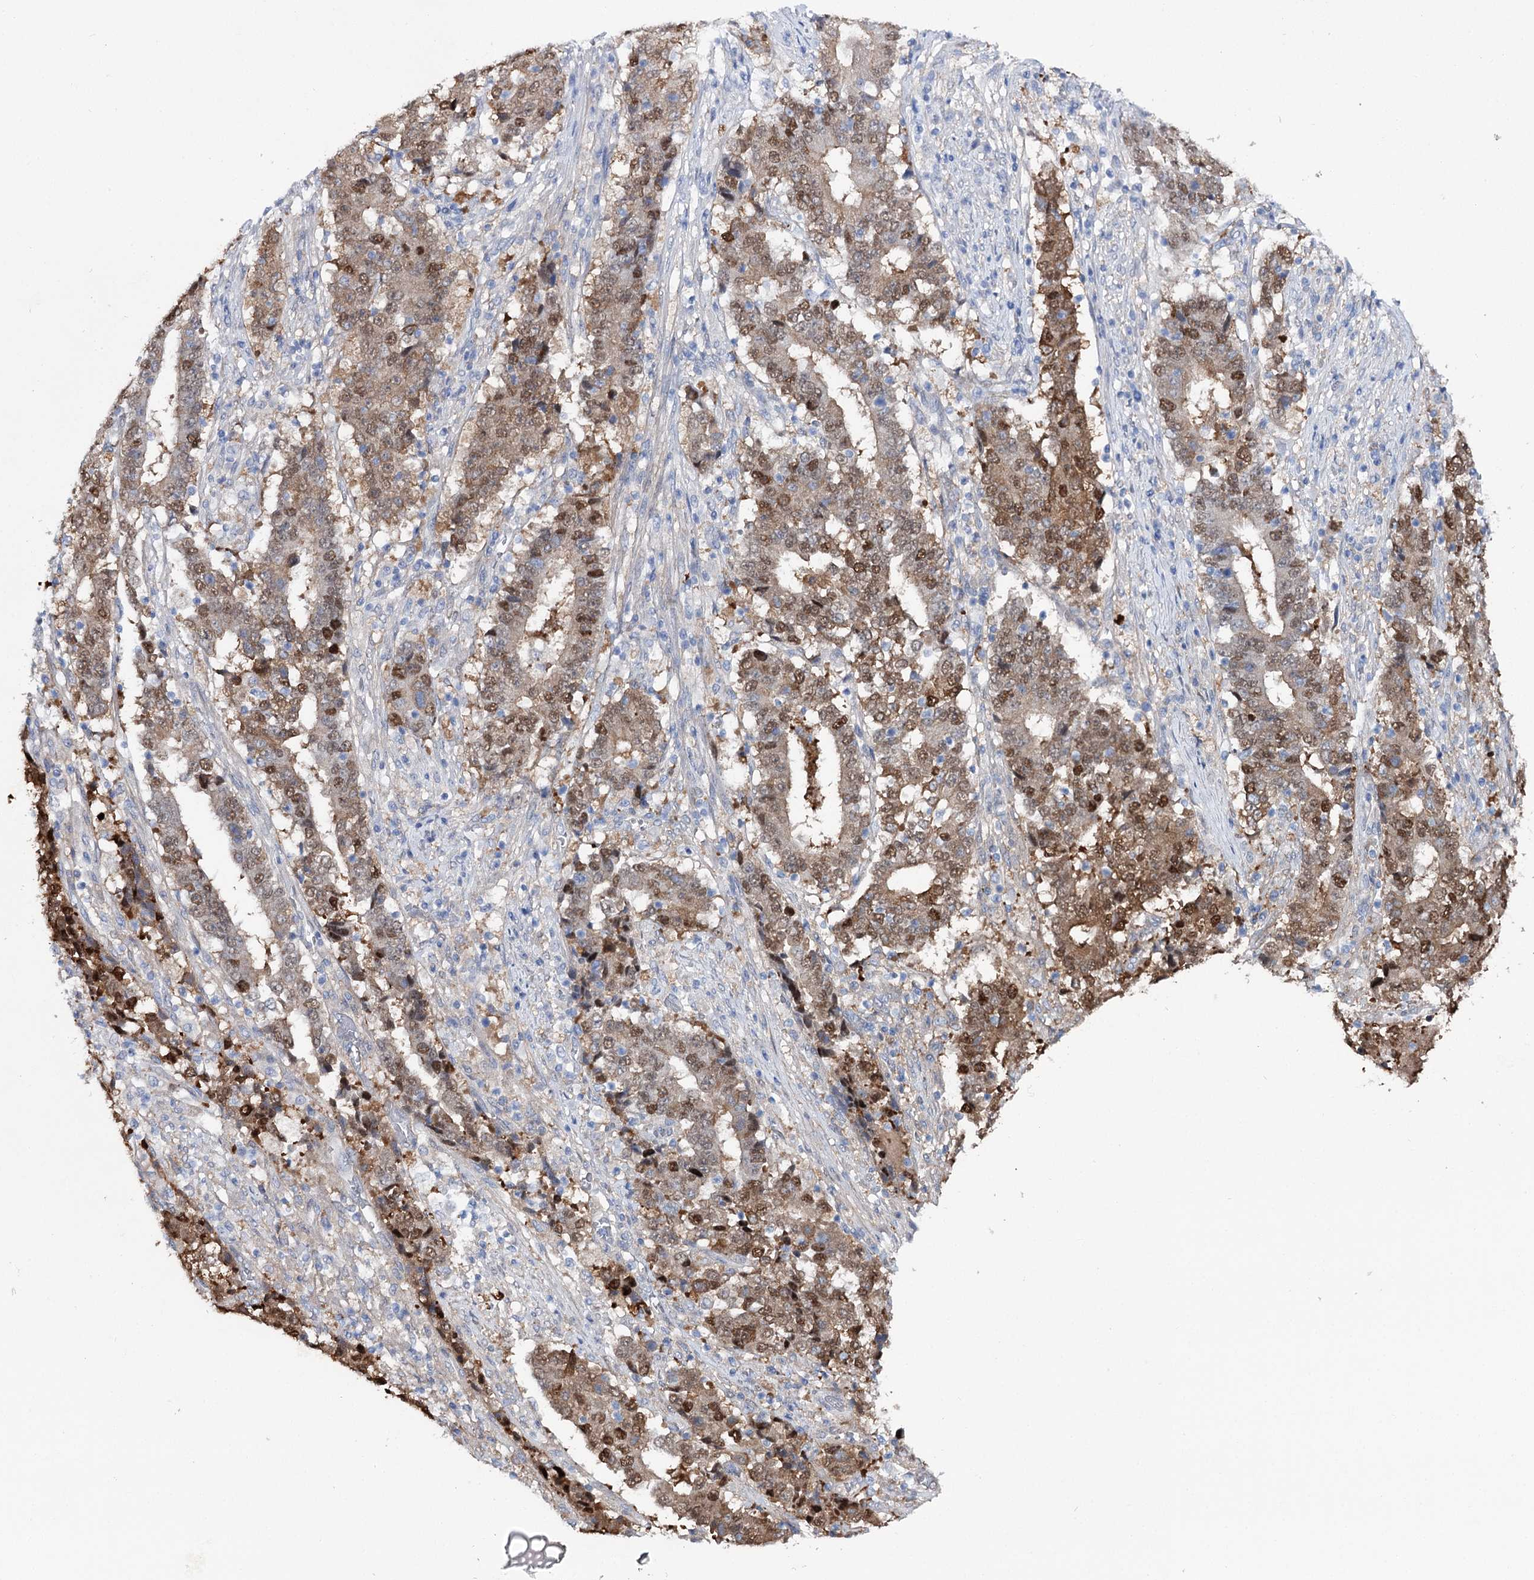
{"staining": {"intensity": "moderate", "quantity": ">75%", "location": "cytoplasmic/membranous,nuclear"}, "tissue": "stomach cancer", "cell_type": "Tumor cells", "image_type": "cancer", "snomed": [{"axis": "morphology", "description": "Adenocarcinoma, NOS"}, {"axis": "topography", "description": "Stomach"}], "caption": "Approximately >75% of tumor cells in human adenocarcinoma (stomach) show moderate cytoplasmic/membranous and nuclear protein positivity as visualized by brown immunohistochemical staining.", "gene": "UGDH", "patient": {"sex": "male", "age": 59}}